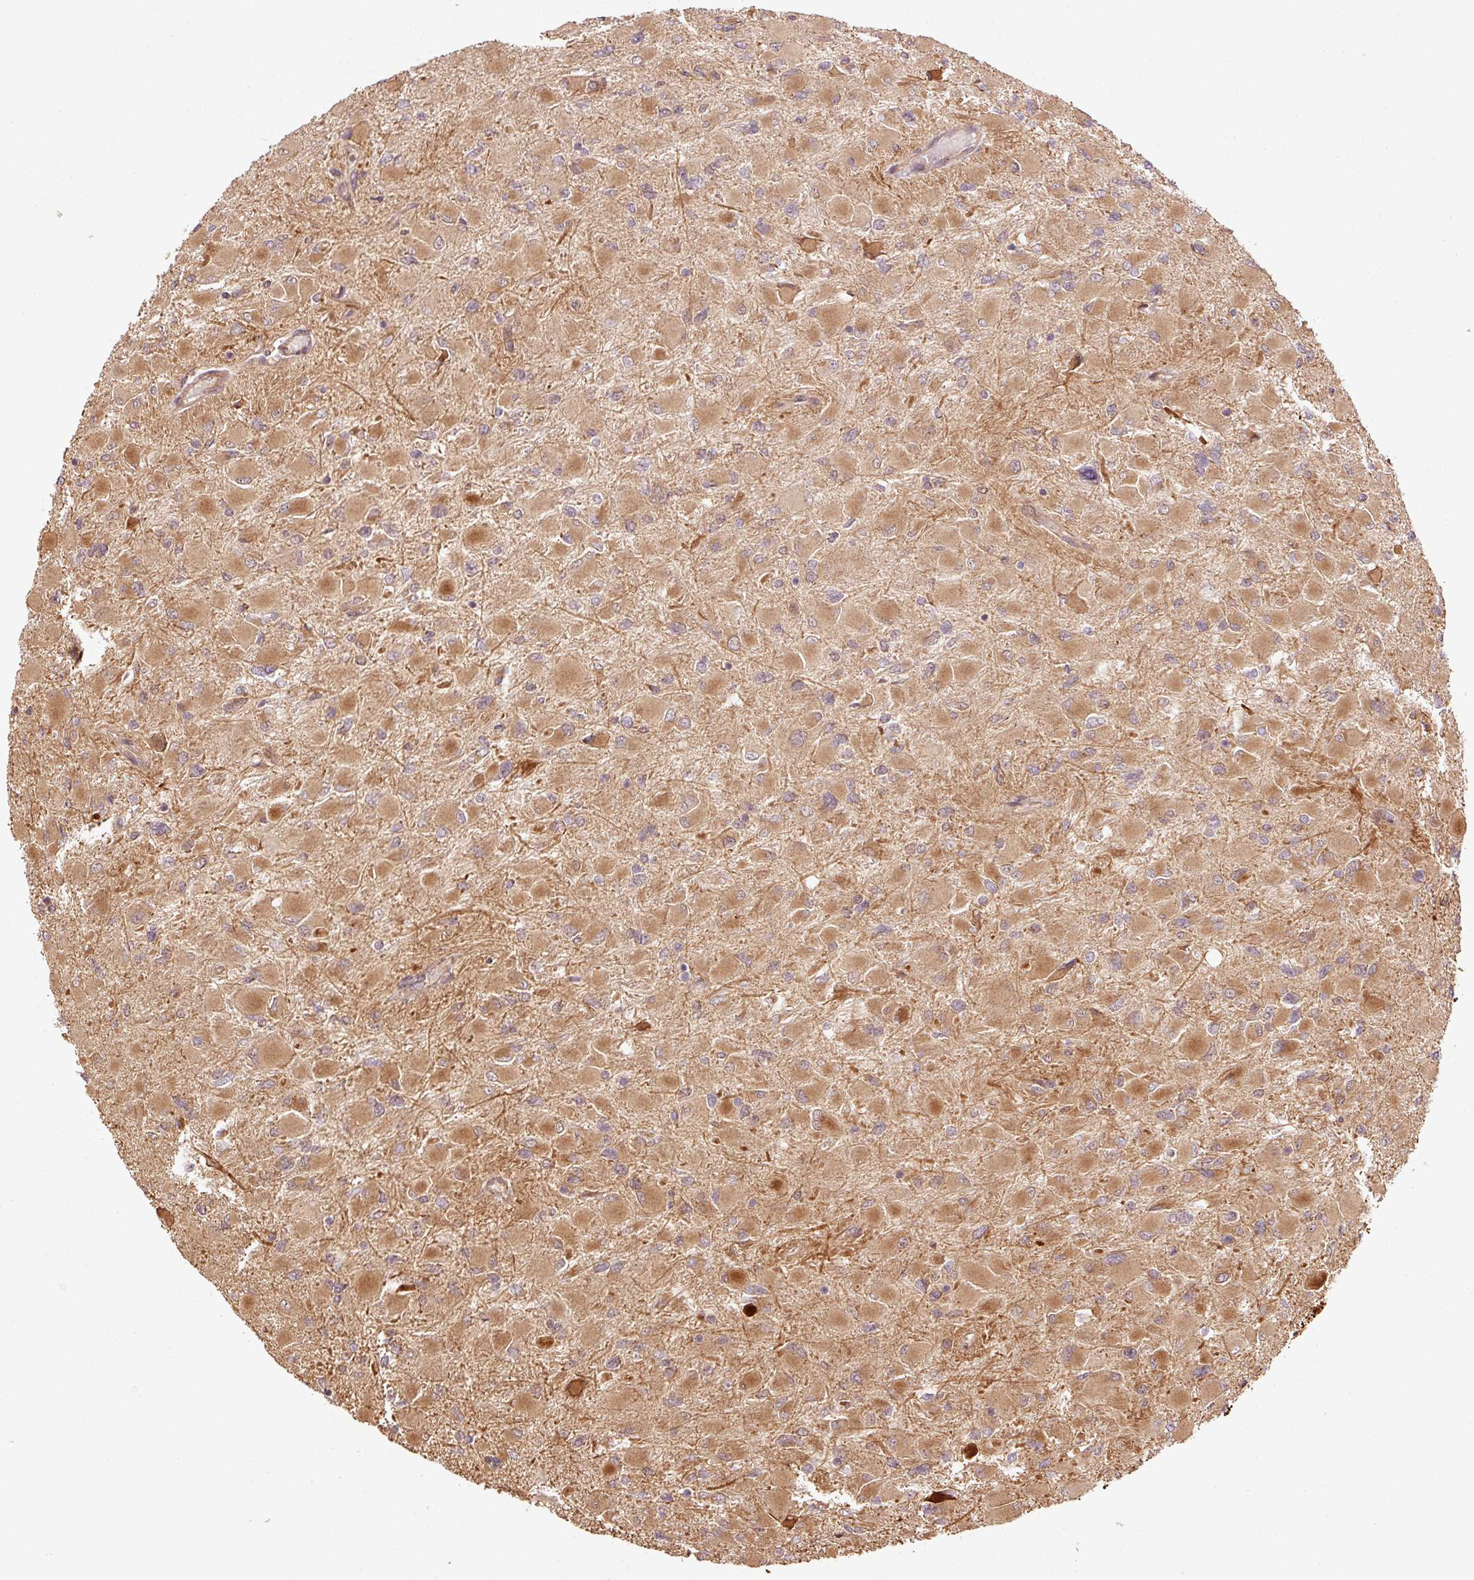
{"staining": {"intensity": "moderate", "quantity": ">75%", "location": "cytoplasmic/membranous"}, "tissue": "glioma", "cell_type": "Tumor cells", "image_type": "cancer", "snomed": [{"axis": "morphology", "description": "Glioma, malignant, High grade"}, {"axis": "topography", "description": "Cerebral cortex"}], "caption": "Glioma stained with IHC exhibits moderate cytoplasmic/membranous expression in about >75% of tumor cells.", "gene": "OXER1", "patient": {"sex": "female", "age": 36}}